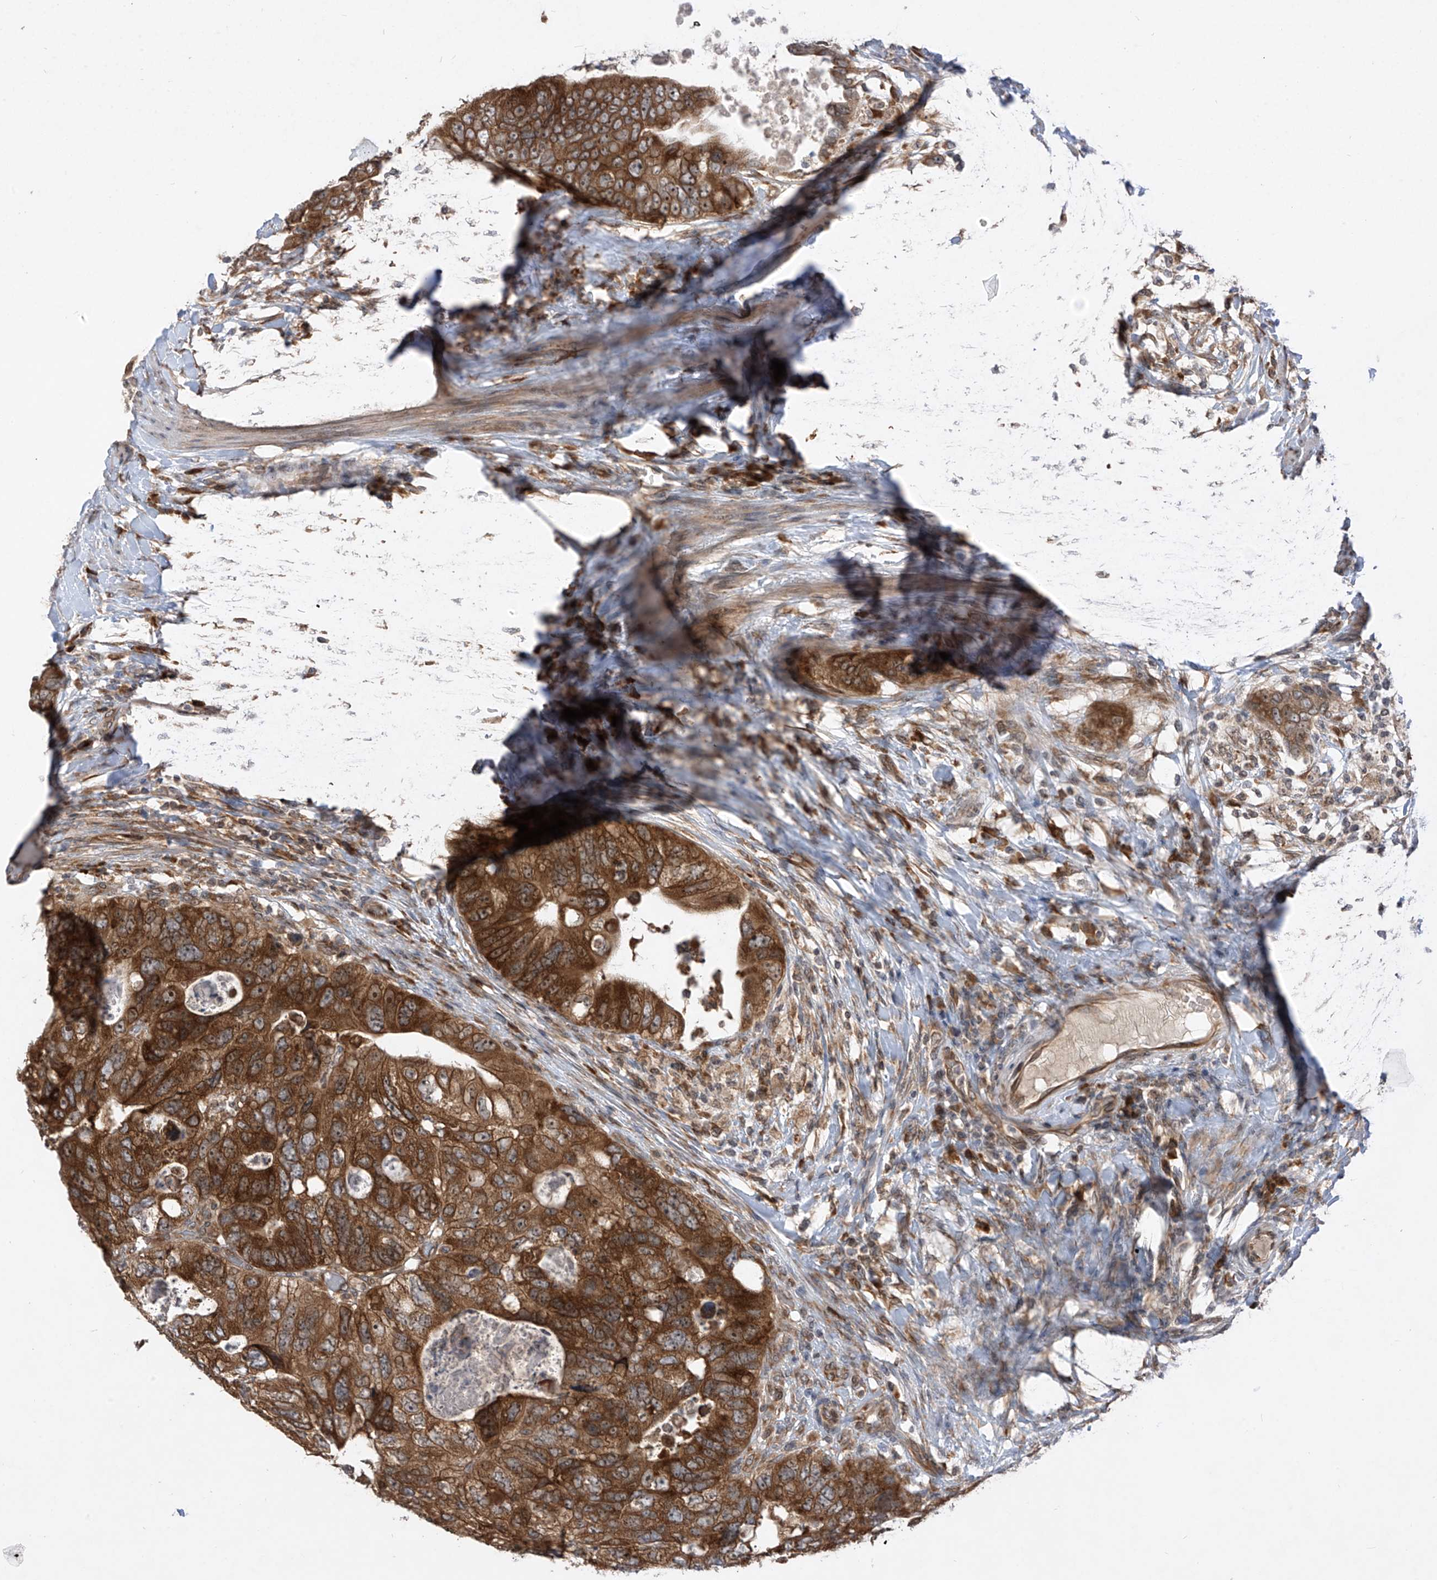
{"staining": {"intensity": "strong", "quantity": ">75%", "location": "cytoplasmic/membranous,nuclear"}, "tissue": "colorectal cancer", "cell_type": "Tumor cells", "image_type": "cancer", "snomed": [{"axis": "morphology", "description": "Adenocarcinoma, NOS"}, {"axis": "topography", "description": "Rectum"}], "caption": "Protein expression analysis of human adenocarcinoma (colorectal) reveals strong cytoplasmic/membranous and nuclear staining in about >75% of tumor cells.", "gene": "RPL34", "patient": {"sex": "male", "age": 59}}